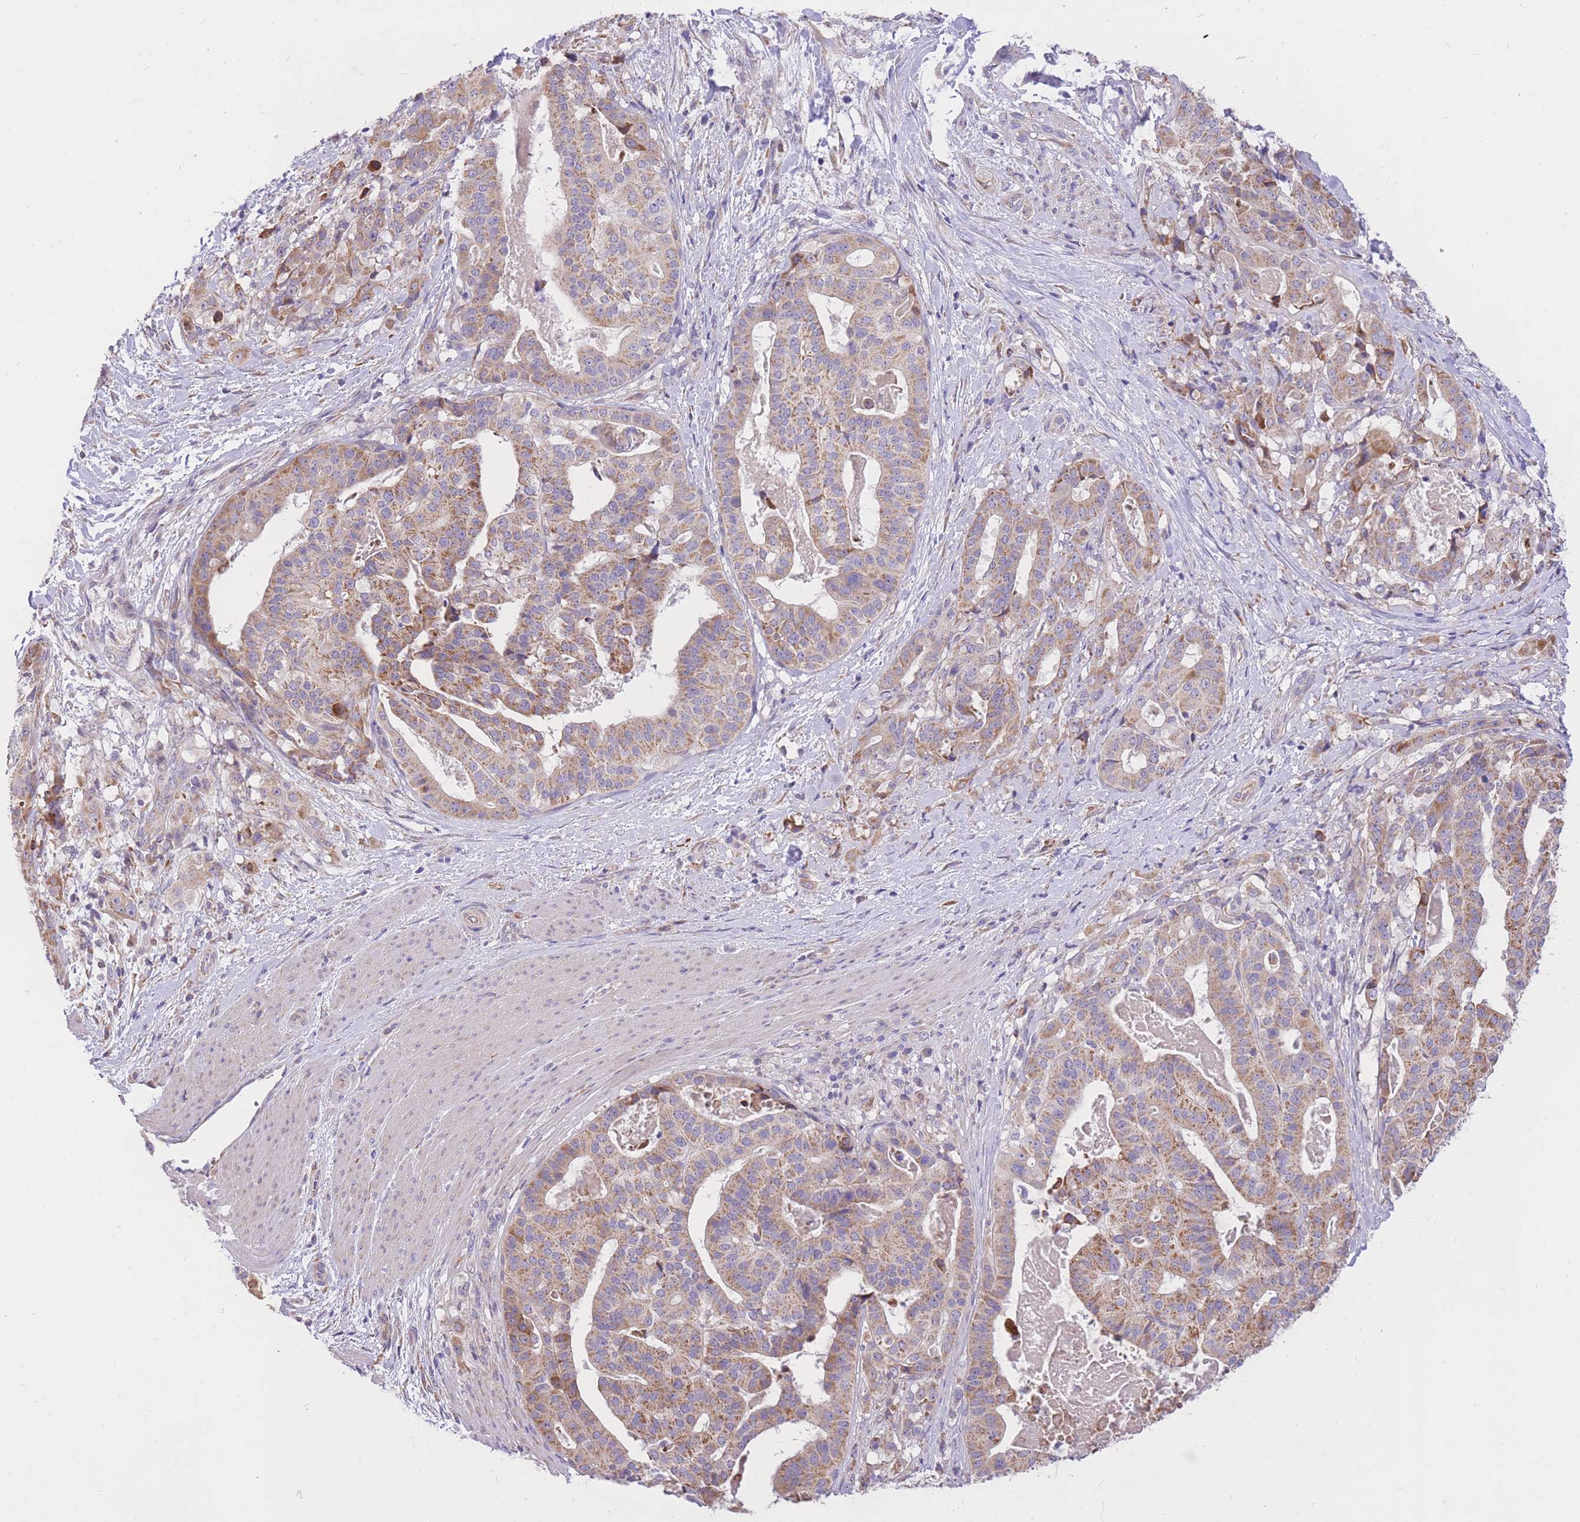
{"staining": {"intensity": "moderate", "quantity": ">75%", "location": "cytoplasmic/membranous"}, "tissue": "stomach cancer", "cell_type": "Tumor cells", "image_type": "cancer", "snomed": [{"axis": "morphology", "description": "Adenocarcinoma, NOS"}, {"axis": "topography", "description": "Stomach"}], "caption": "IHC micrograph of adenocarcinoma (stomach) stained for a protein (brown), which demonstrates medium levels of moderate cytoplasmic/membranous staining in about >75% of tumor cells.", "gene": "TOPAZ1", "patient": {"sex": "male", "age": 48}}